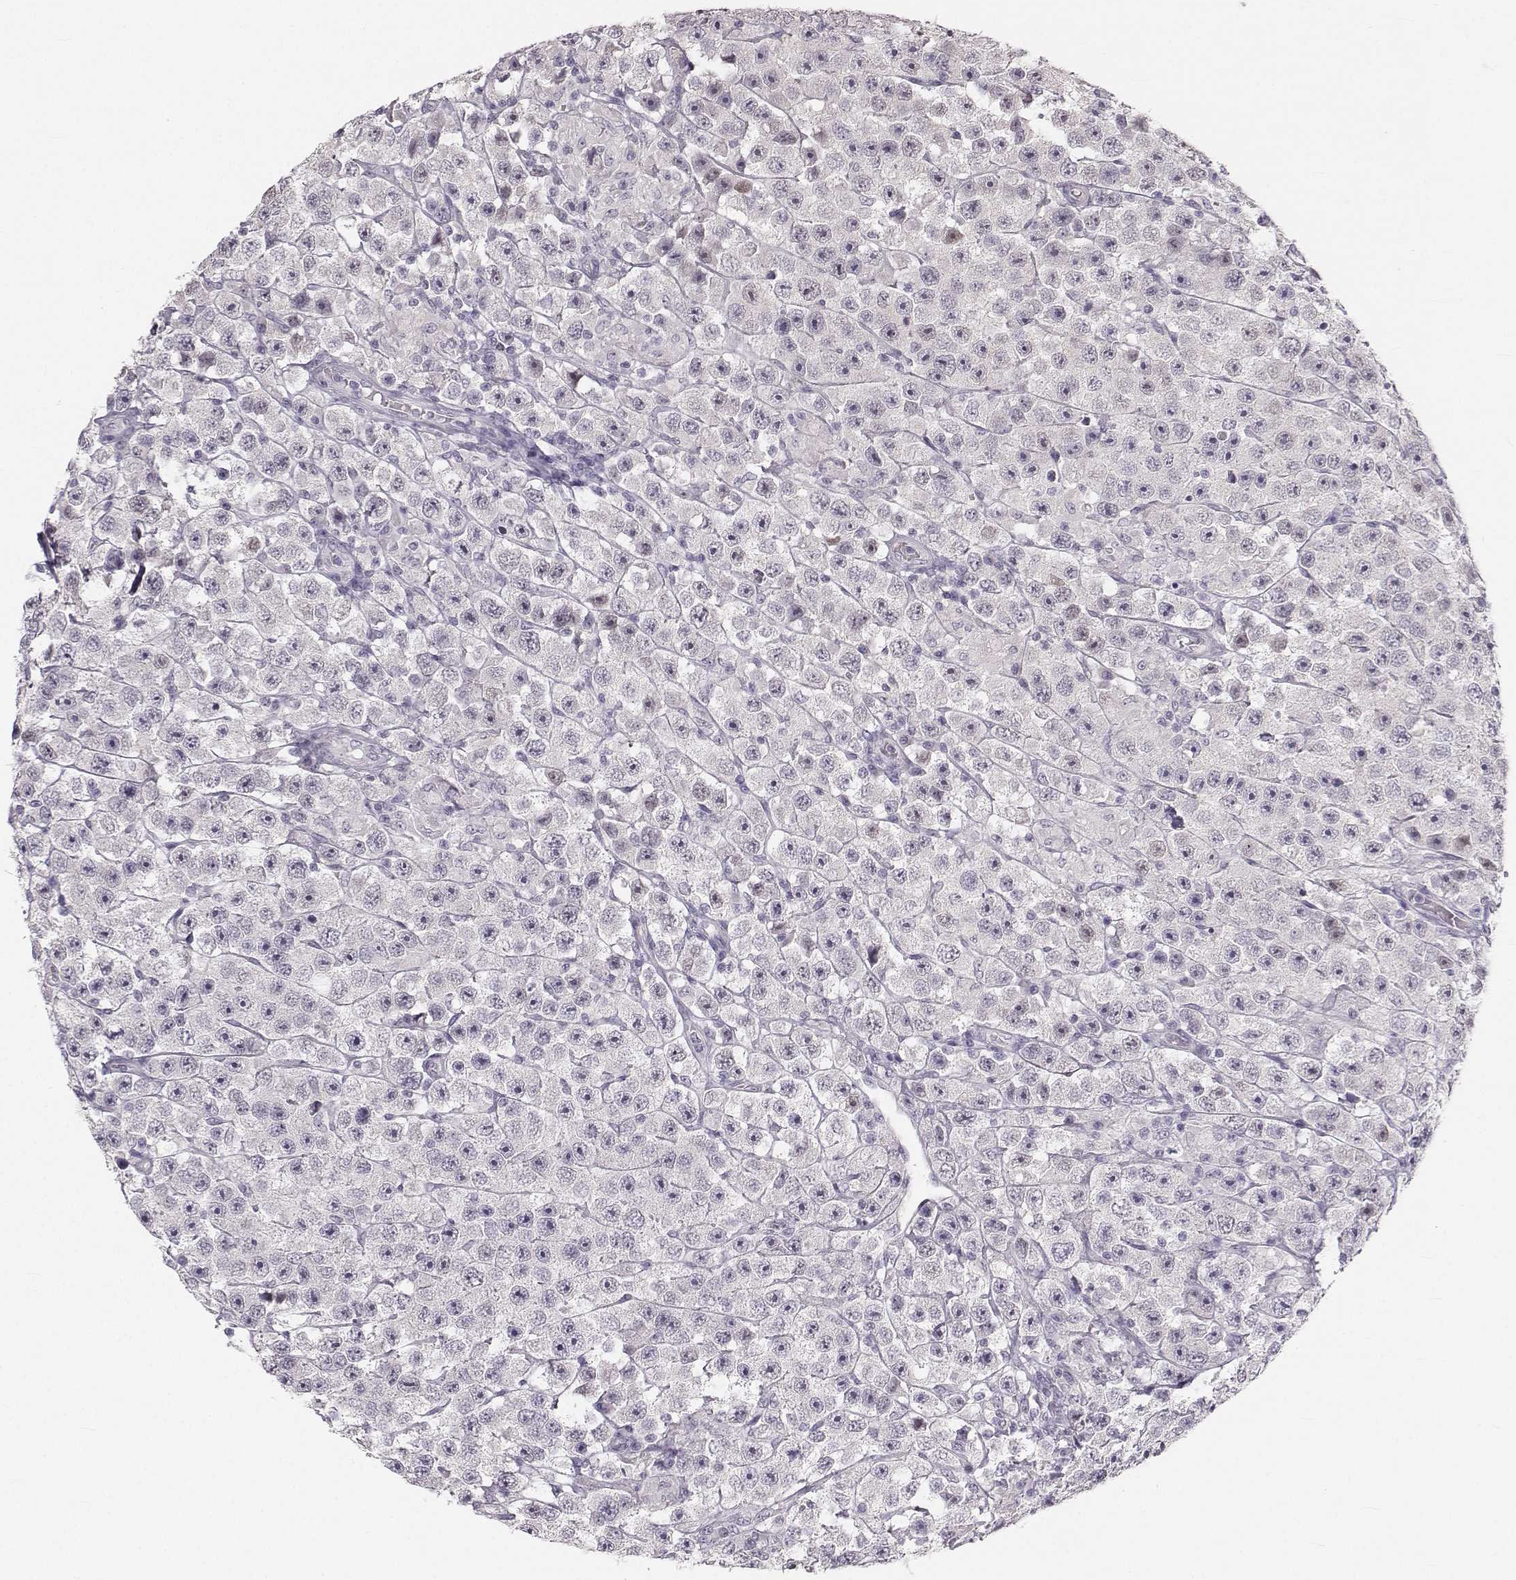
{"staining": {"intensity": "weak", "quantity": "<25%", "location": "nuclear"}, "tissue": "testis cancer", "cell_type": "Tumor cells", "image_type": "cancer", "snomed": [{"axis": "morphology", "description": "Seminoma, NOS"}, {"axis": "topography", "description": "Testis"}], "caption": "High power microscopy micrograph of an immunohistochemistry (IHC) micrograph of seminoma (testis), revealing no significant staining in tumor cells. (DAB (3,3'-diaminobenzidine) IHC, high magnification).", "gene": "OIP5", "patient": {"sex": "male", "age": 45}}